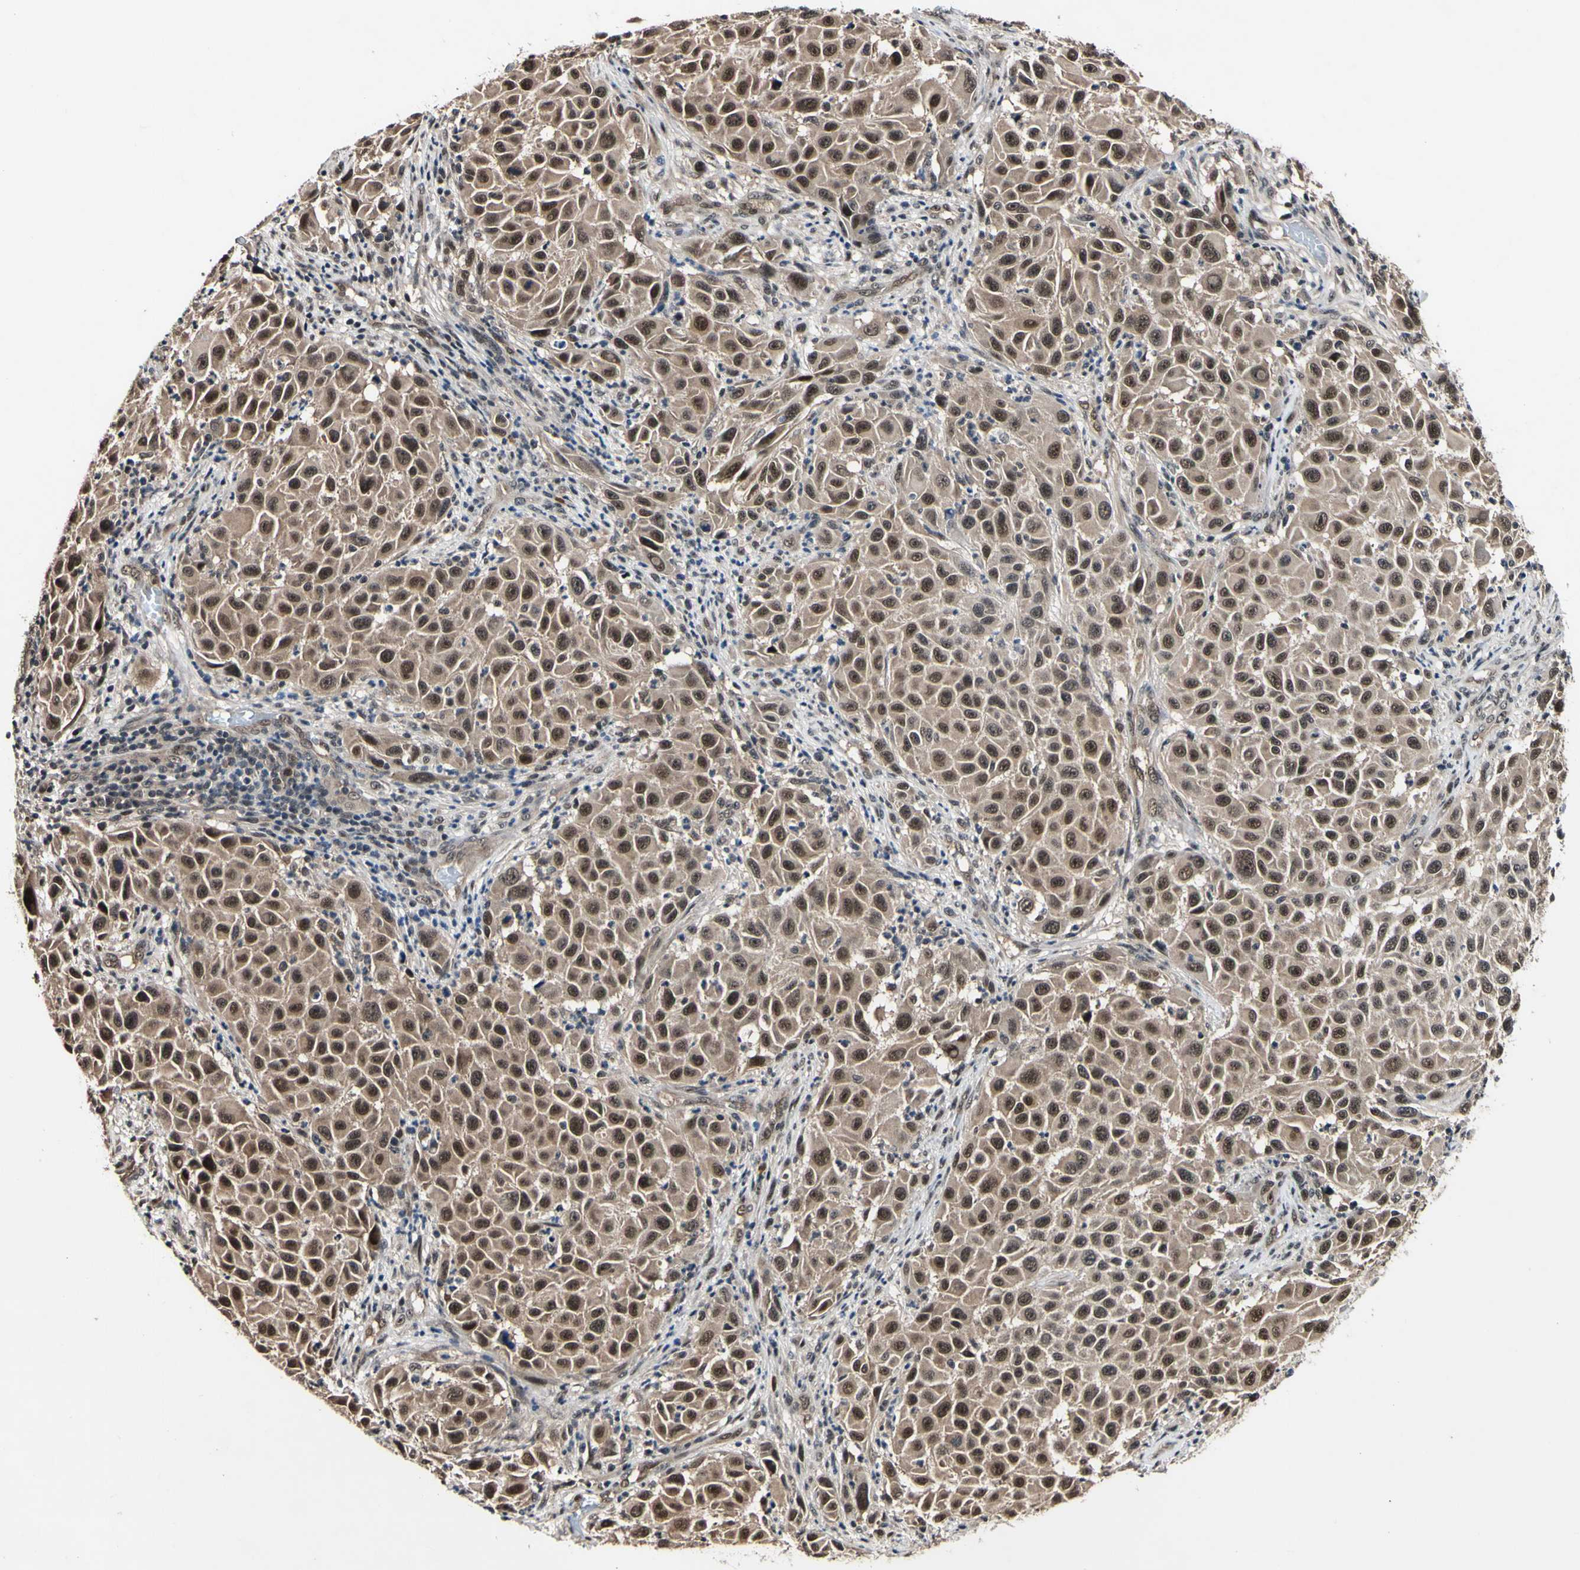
{"staining": {"intensity": "weak", "quantity": ">75%", "location": "cytoplasmic/membranous,nuclear"}, "tissue": "melanoma", "cell_type": "Tumor cells", "image_type": "cancer", "snomed": [{"axis": "morphology", "description": "Malignant melanoma, Metastatic site"}, {"axis": "topography", "description": "Lymph node"}], "caption": "Approximately >75% of tumor cells in human melanoma display weak cytoplasmic/membranous and nuclear protein expression as visualized by brown immunohistochemical staining.", "gene": "PSMD10", "patient": {"sex": "male", "age": 61}}